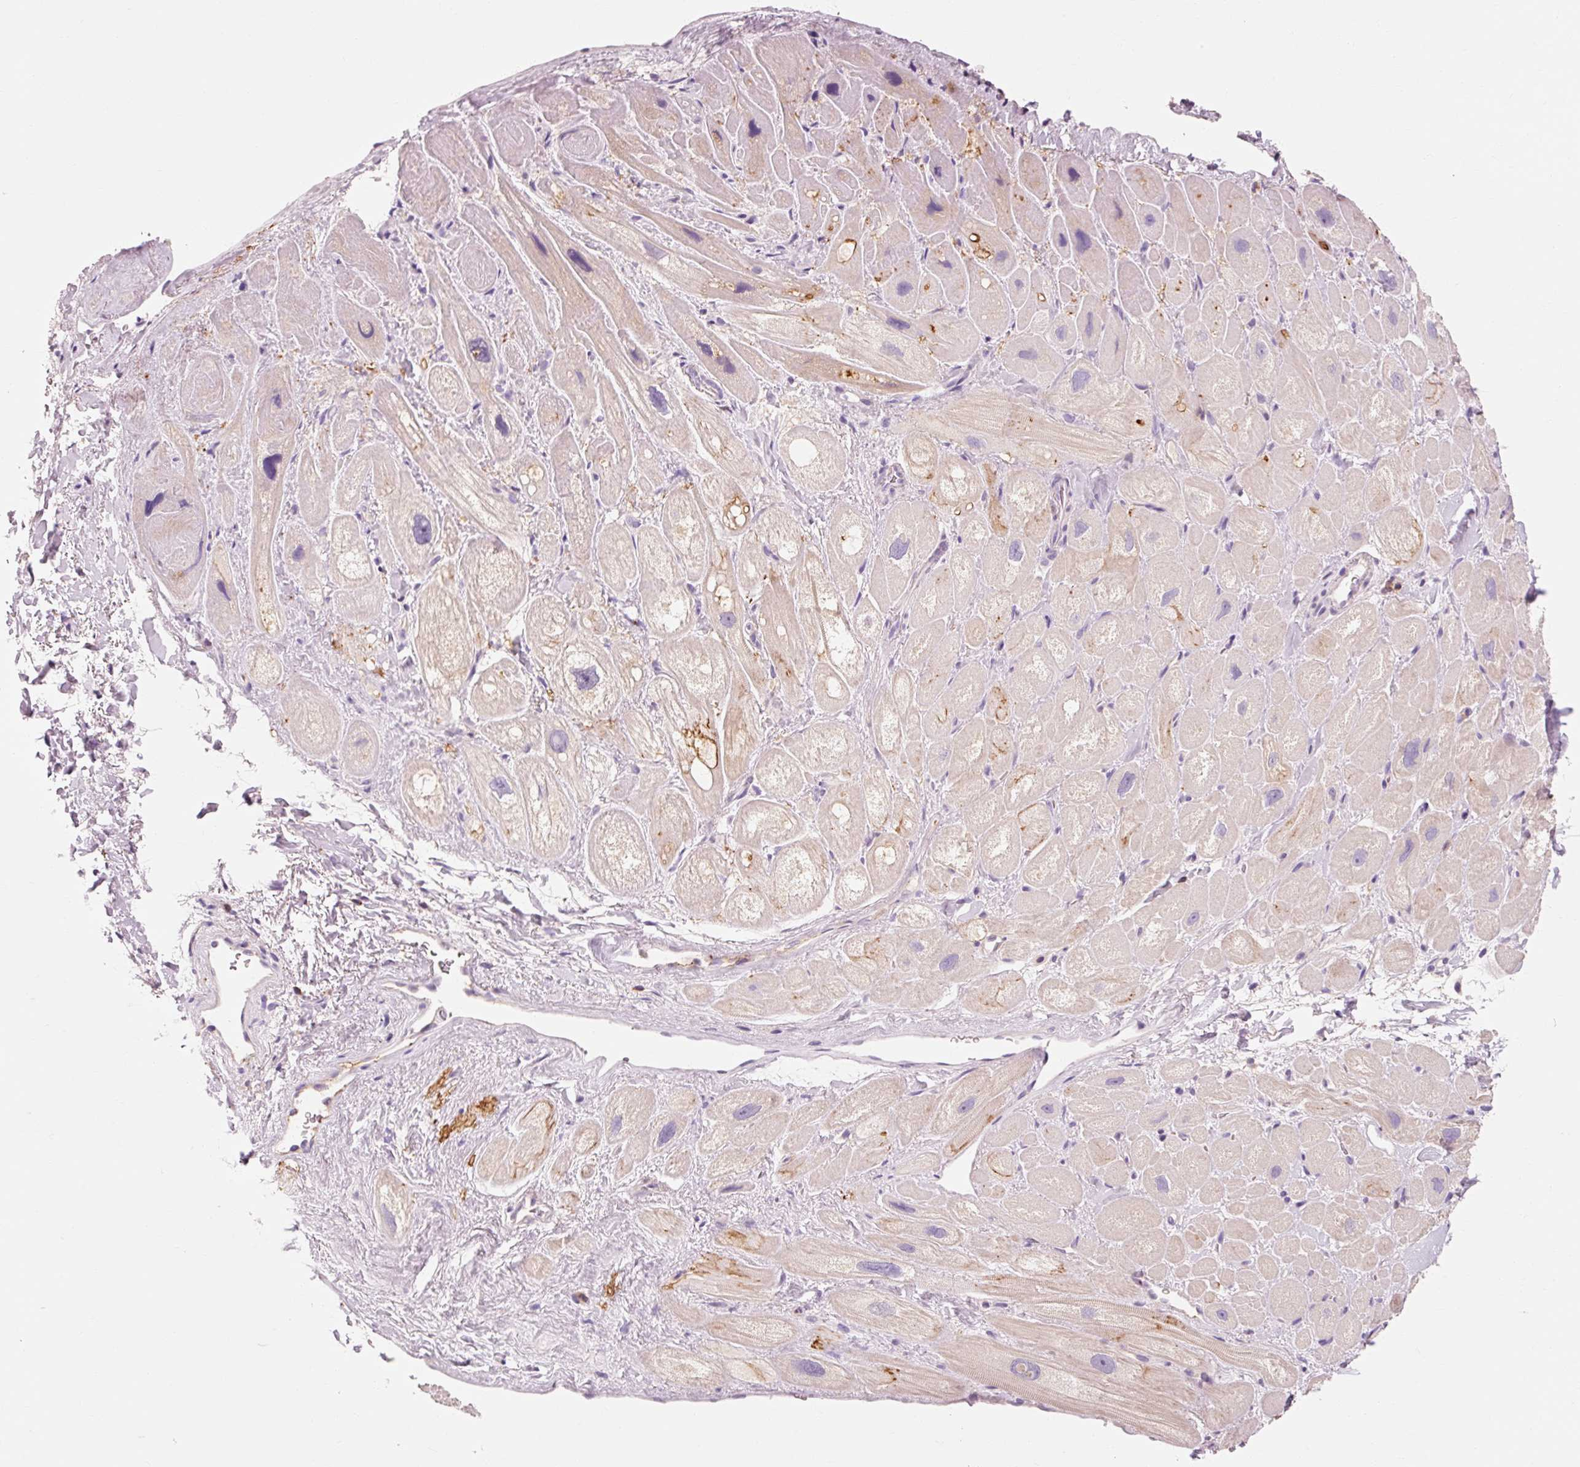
{"staining": {"intensity": "moderate", "quantity": "25%-75%", "location": "cytoplasmic/membranous"}, "tissue": "heart muscle", "cell_type": "Cardiomyocytes", "image_type": "normal", "snomed": [{"axis": "morphology", "description": "Normal tissue, NOS"}, {"axis": "topography", "description": "Heart"}], "caption": "DAB (3,3'-diaminobenzidine) immunohistochemical staining of benign heart muscle displays moderate cytoplasmic/membranous protein expression in approximately 25%-75% of cardiomyocytes. (Stains: DAB in brown, nuclei in blue, Microscopy: brightfield microscopy at high magnification).", "gene": "OR8K1", "patient": {"sex": "male", "age": 49}}